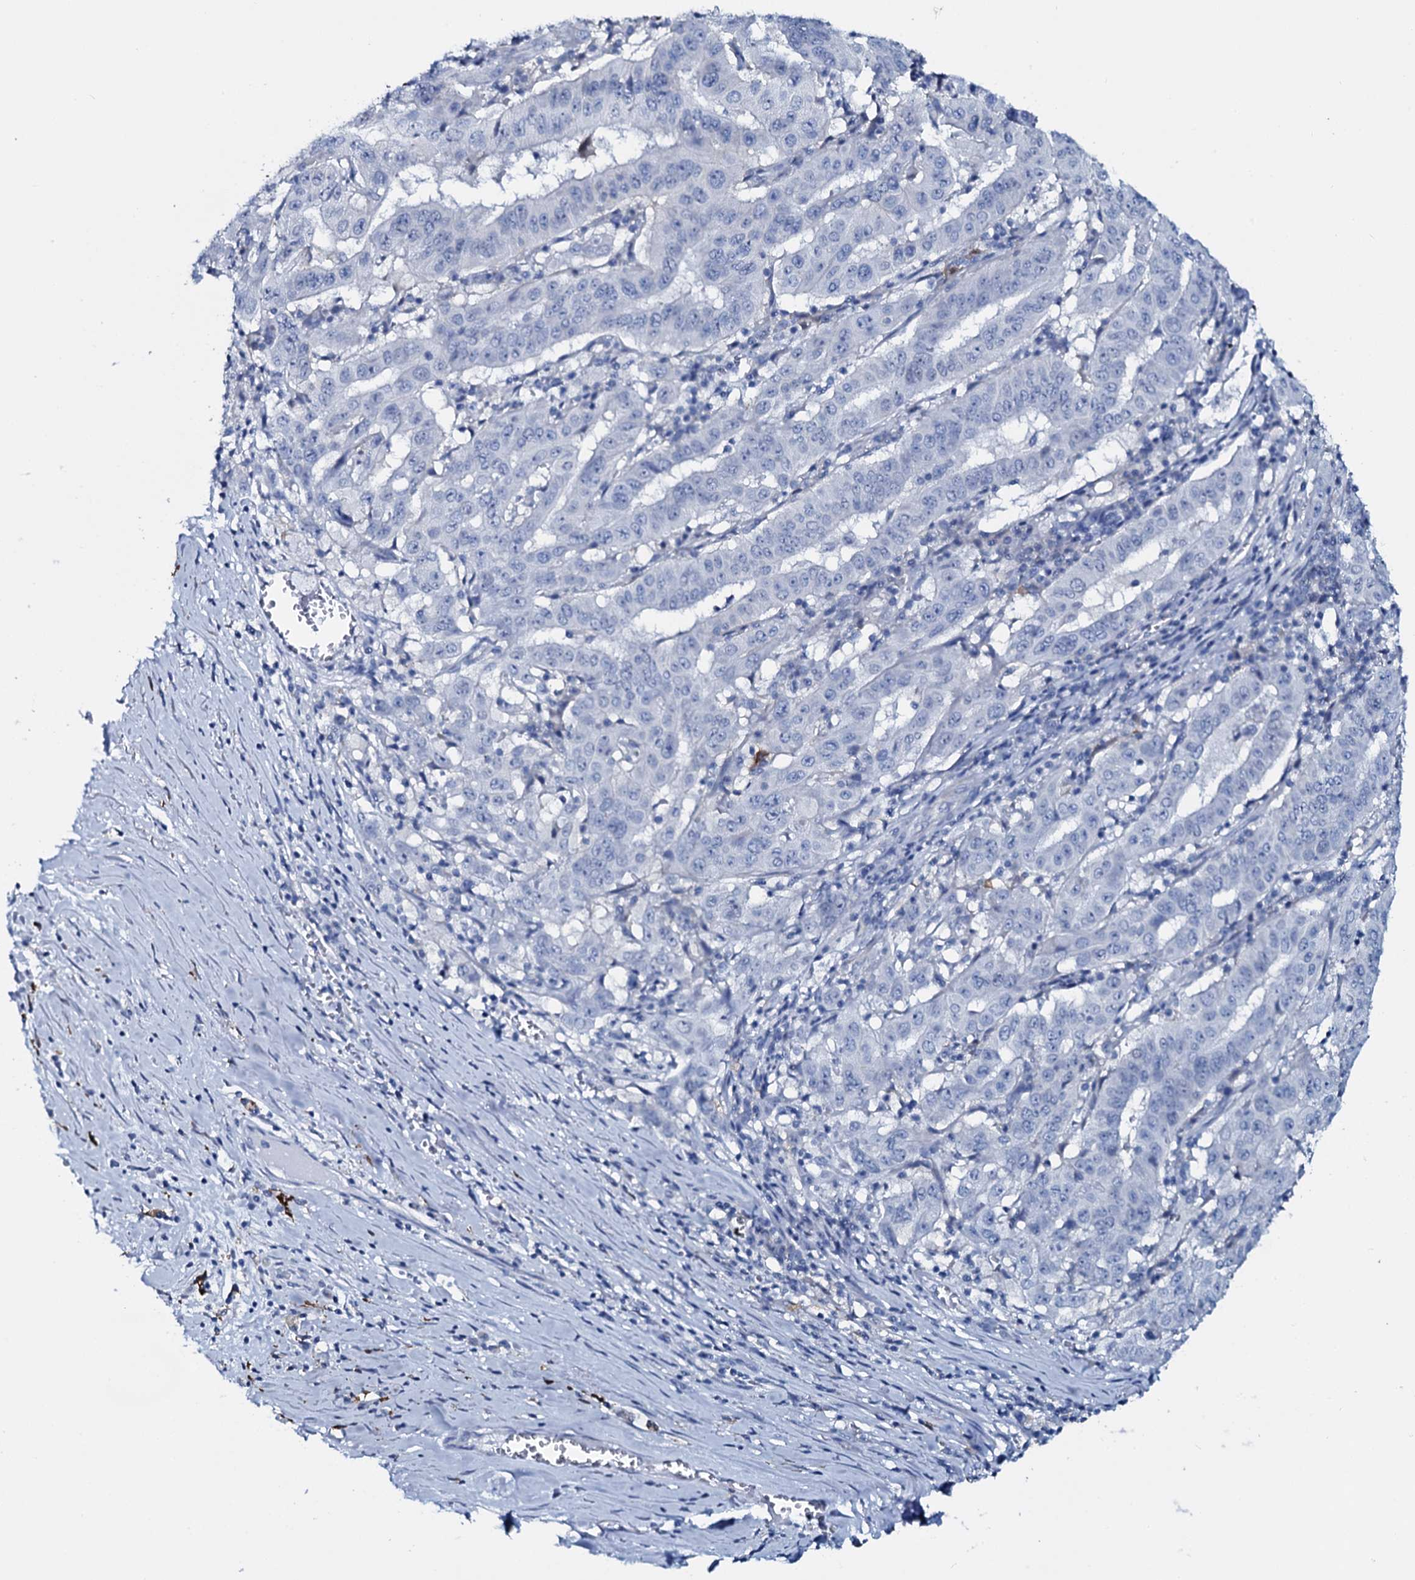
{"staining": {"intensity": "negative", "quantity": "none", "location": "none"}, "tissue": "pancreatic cancer", "cell_type": "Tumor cells", "image_type": "cancer", "snomed": [{"axis": "morphology", "description": "Adenocarcinoma, NOS"}, {"axis": "topography", "description": "Pancreas"}], "caption": "Histopathology image shows no protein expression in tumor cells of pancreatic cancer (adenocarcinoma) tissue.", "gene": "SLC4A7", "patient": {"sex": "male", "age": 63}}